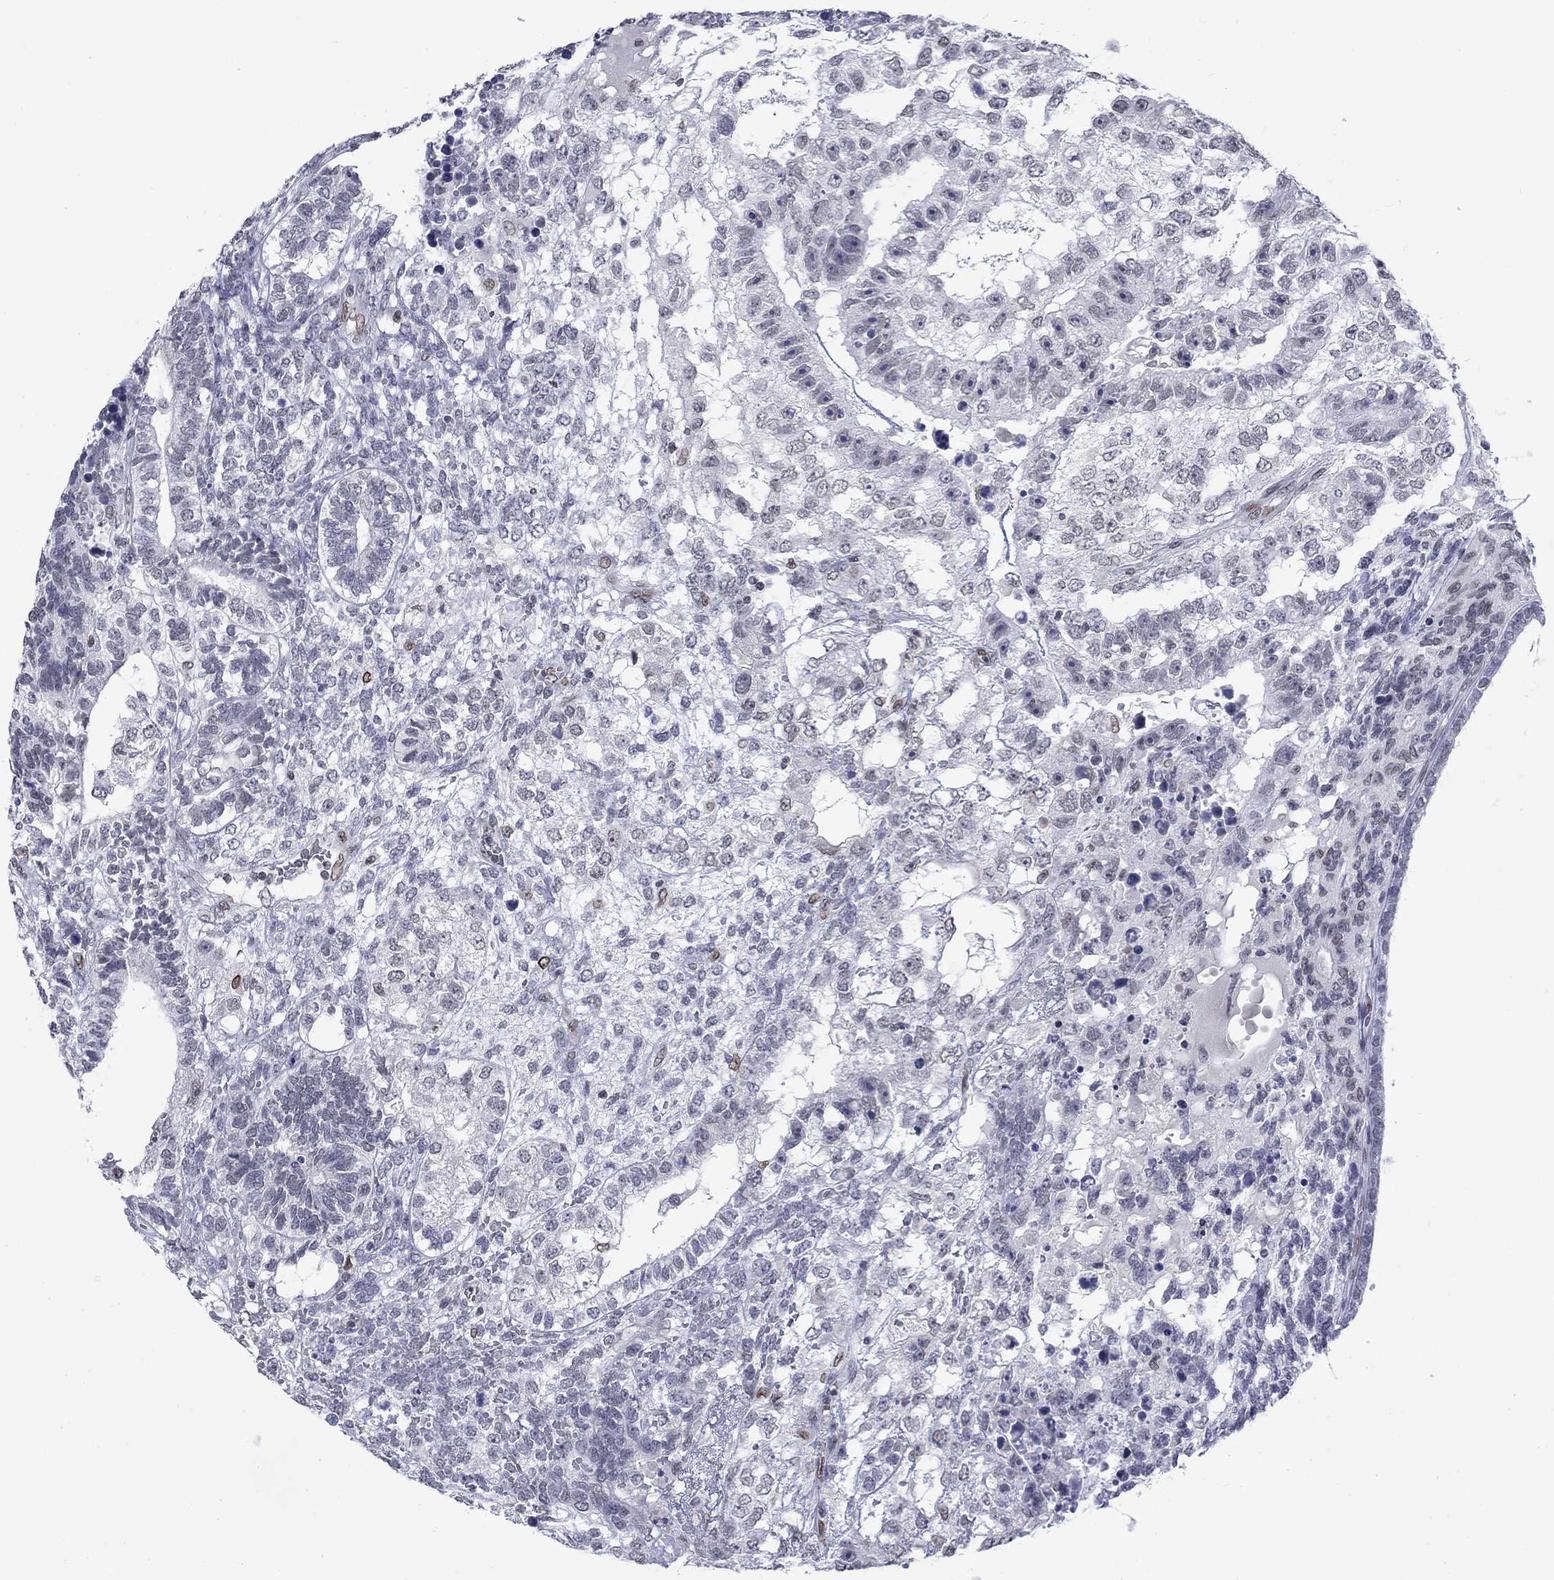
{"staining": {"intensity": "moderate", "quantity": "<25%", "location": "nuclear"}, "tissue": "testis cancer", "cell_type": "Tumor cells", "image_type": "cancer", "snomed": [{"axis": "morphology", "description": "Seminoma, NOS"}, {"axis": "morphology", "description": "Carcinoma, Embryonal, NOS"}, {"axis": "topography", "description": "Testis"}], "caption": "Tumor cells show low levels of moderate nuclear staining in about <25% of cells in human testis cancer.", "gene": "TOR1AIP1", "patient": {"sex": "male", "age": 41}}